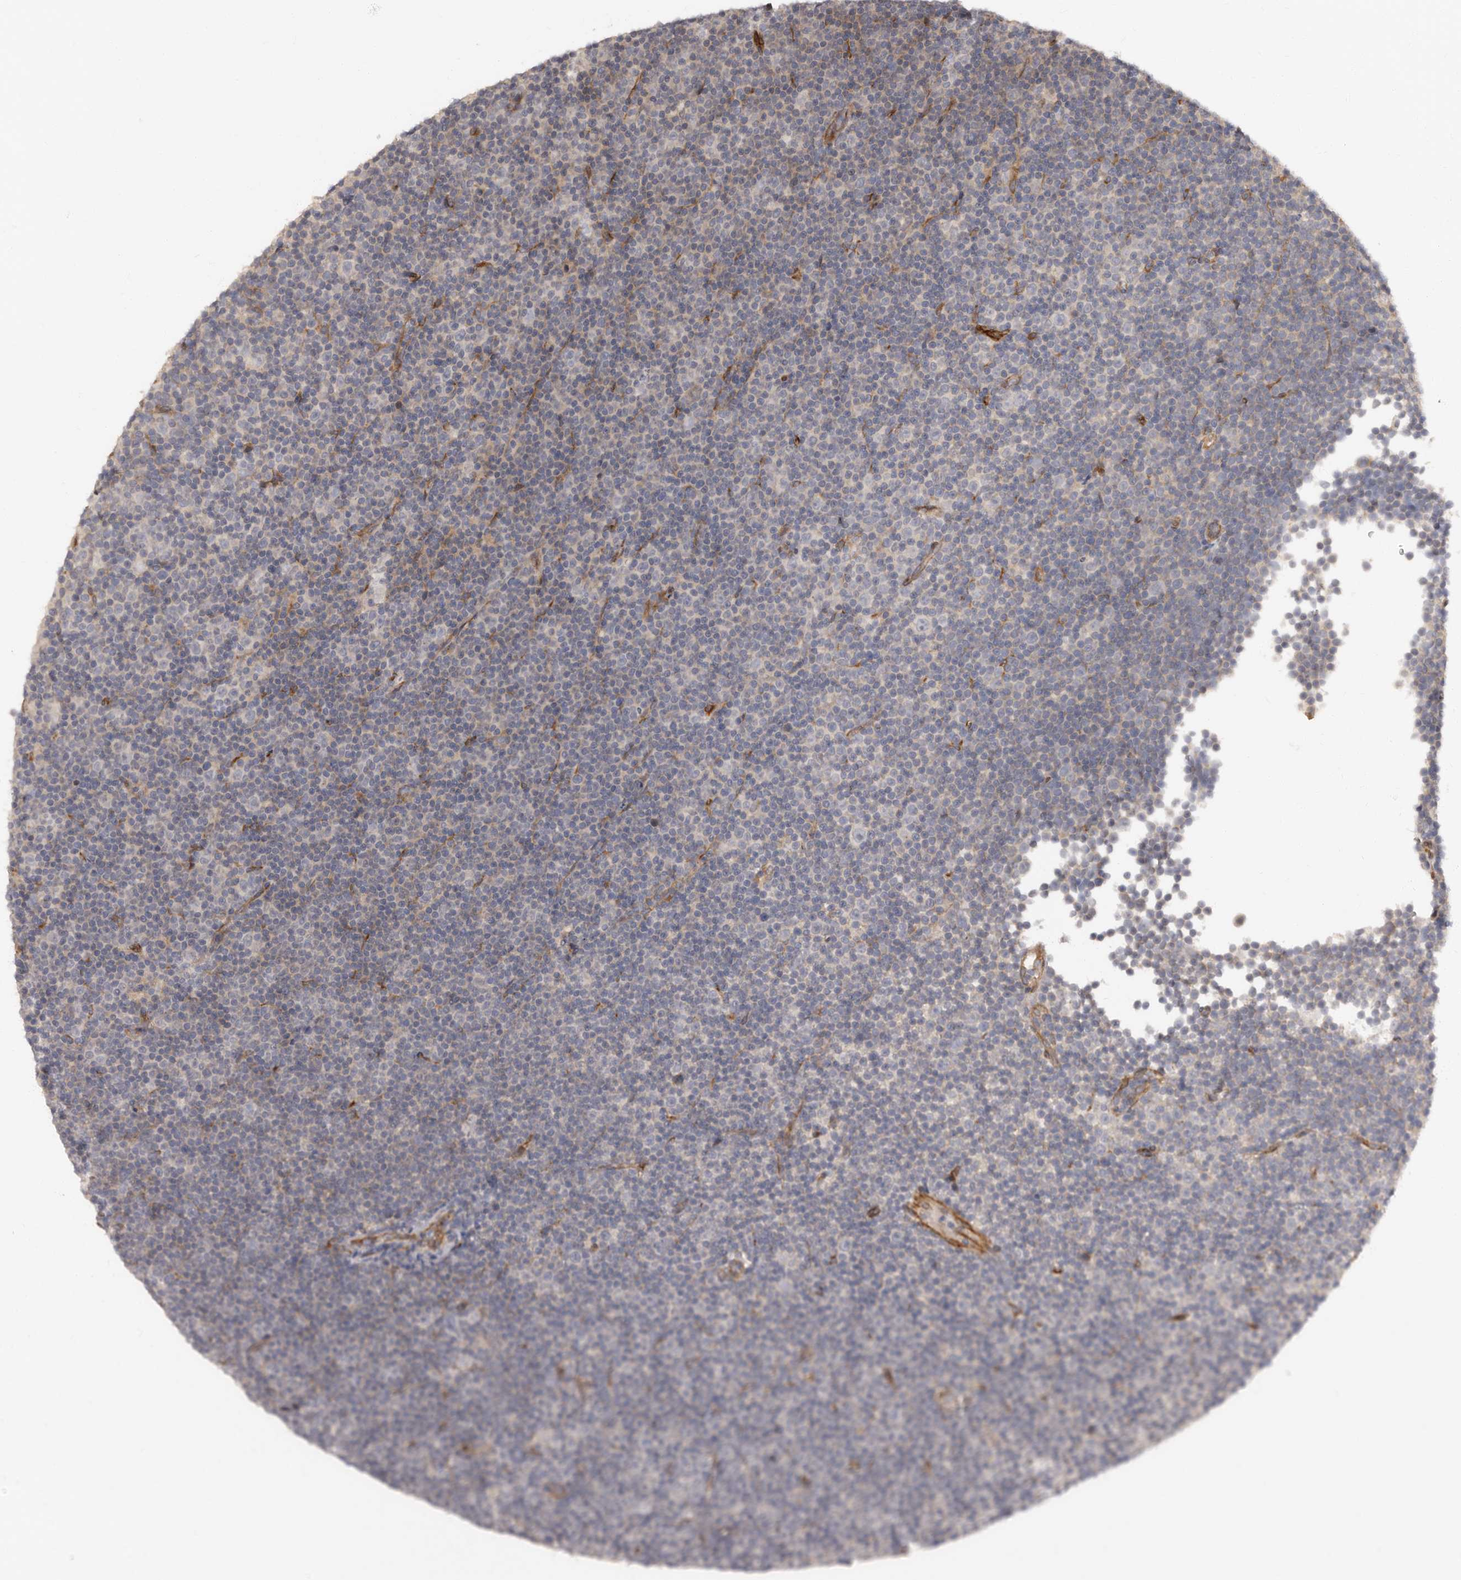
{"staining": {"intensity": "negative", "quantity": "none", "location": "none"}, "tissue": "lymphoma", "cell_type": "Tumor cells", "image_type": "cancer", "snomed": [{"axis": "morphology", "description": "Malignant lymphoma, non-Hodgkin's type, Low grade"}, {"axis": "topography", "description": "Lymph node"}], "caption": "DAB (3,3'-diaminobenzidine) immunohistochemical staining of lymphoma reveals no significant expression in tumor cells. The staining was performed using DAB to visualize the protein expression in brown, while the nuclei were stained in blue with hematoxylin (Magnification: 20x).", "gene": "TBC1D22B", "patient": {"sex": "female", "age": 67}}